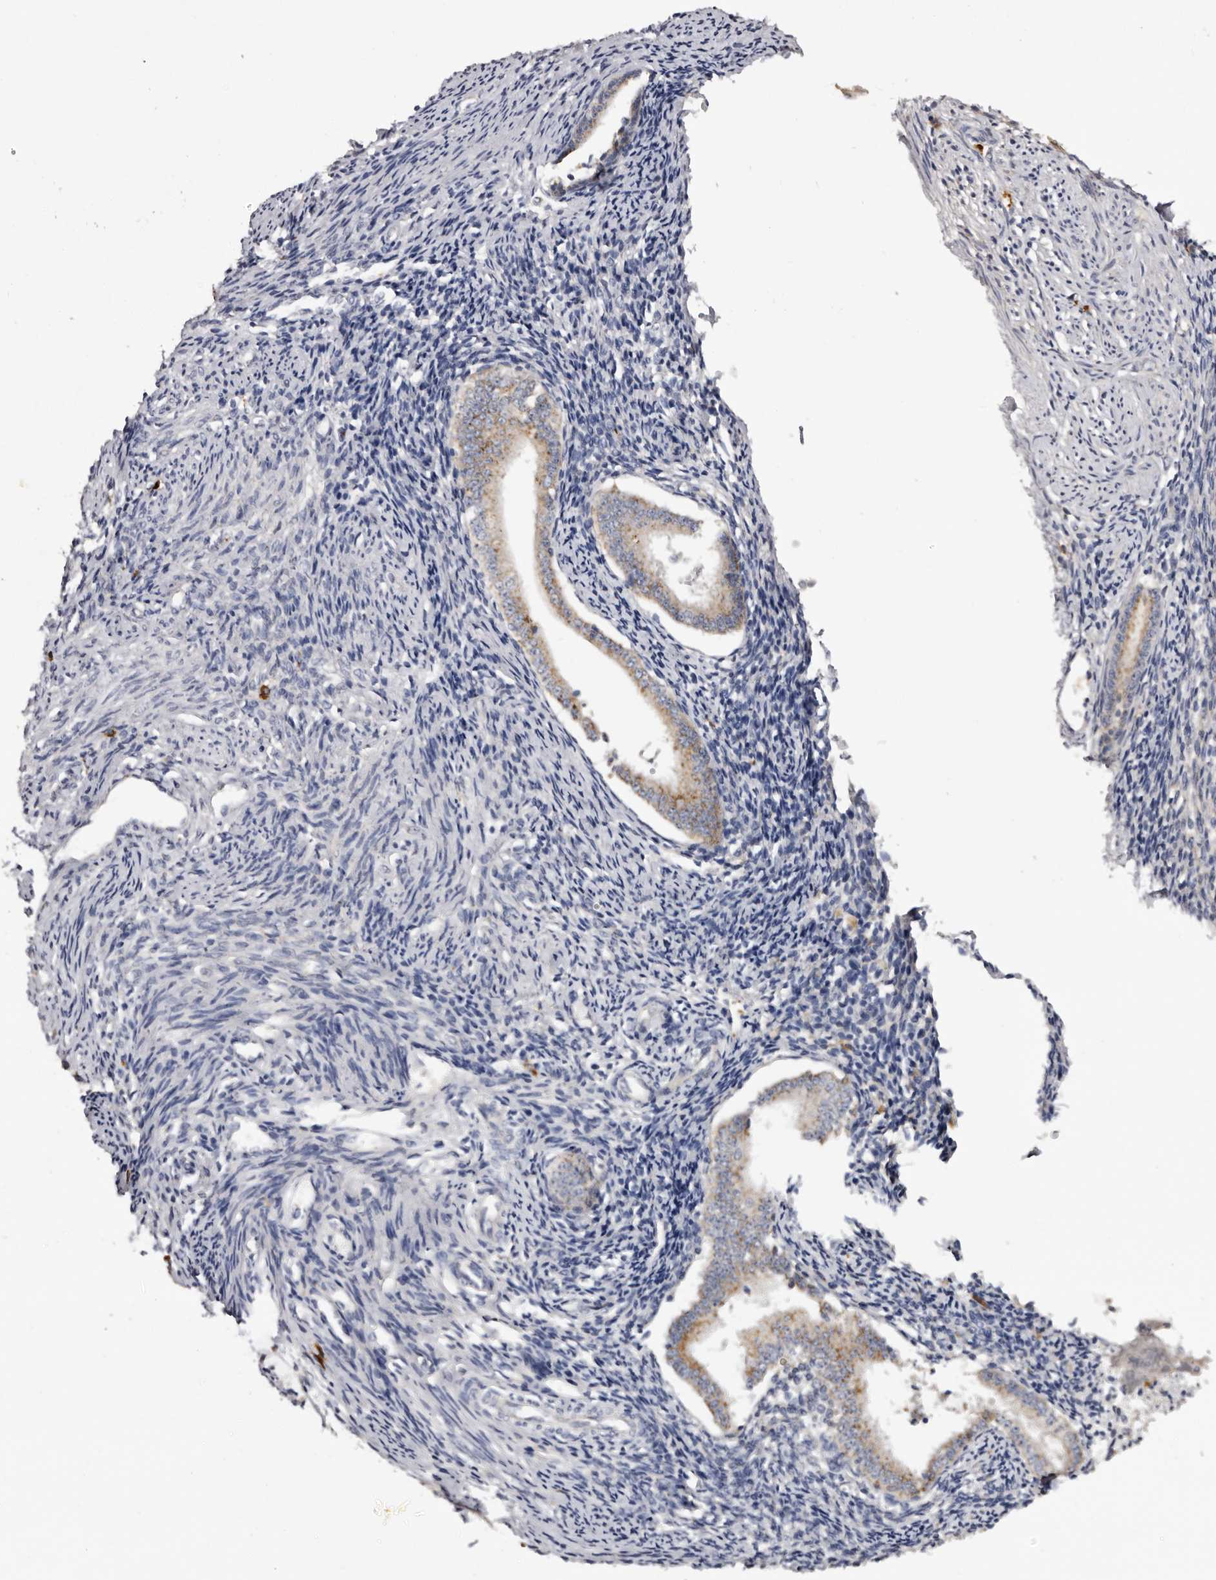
{"staining": {"intensity": "negative", "quantity": "none", "location": "none"}, "tissue": "endometrium", "cell_type": "Cells in endometrial stroma", "image_type": "normal", "snomed": [{"axis": "morphology", "description": "Normal tissue, NOS"}, {"axis": "topography", "description": "Endometrium"}], "caption": "Histopathology image shows no significant protein staining in cells in endometrial stroma of normal endometrium.", "gene": "DAP", "patient": {"sex": "female", "age": 56}}